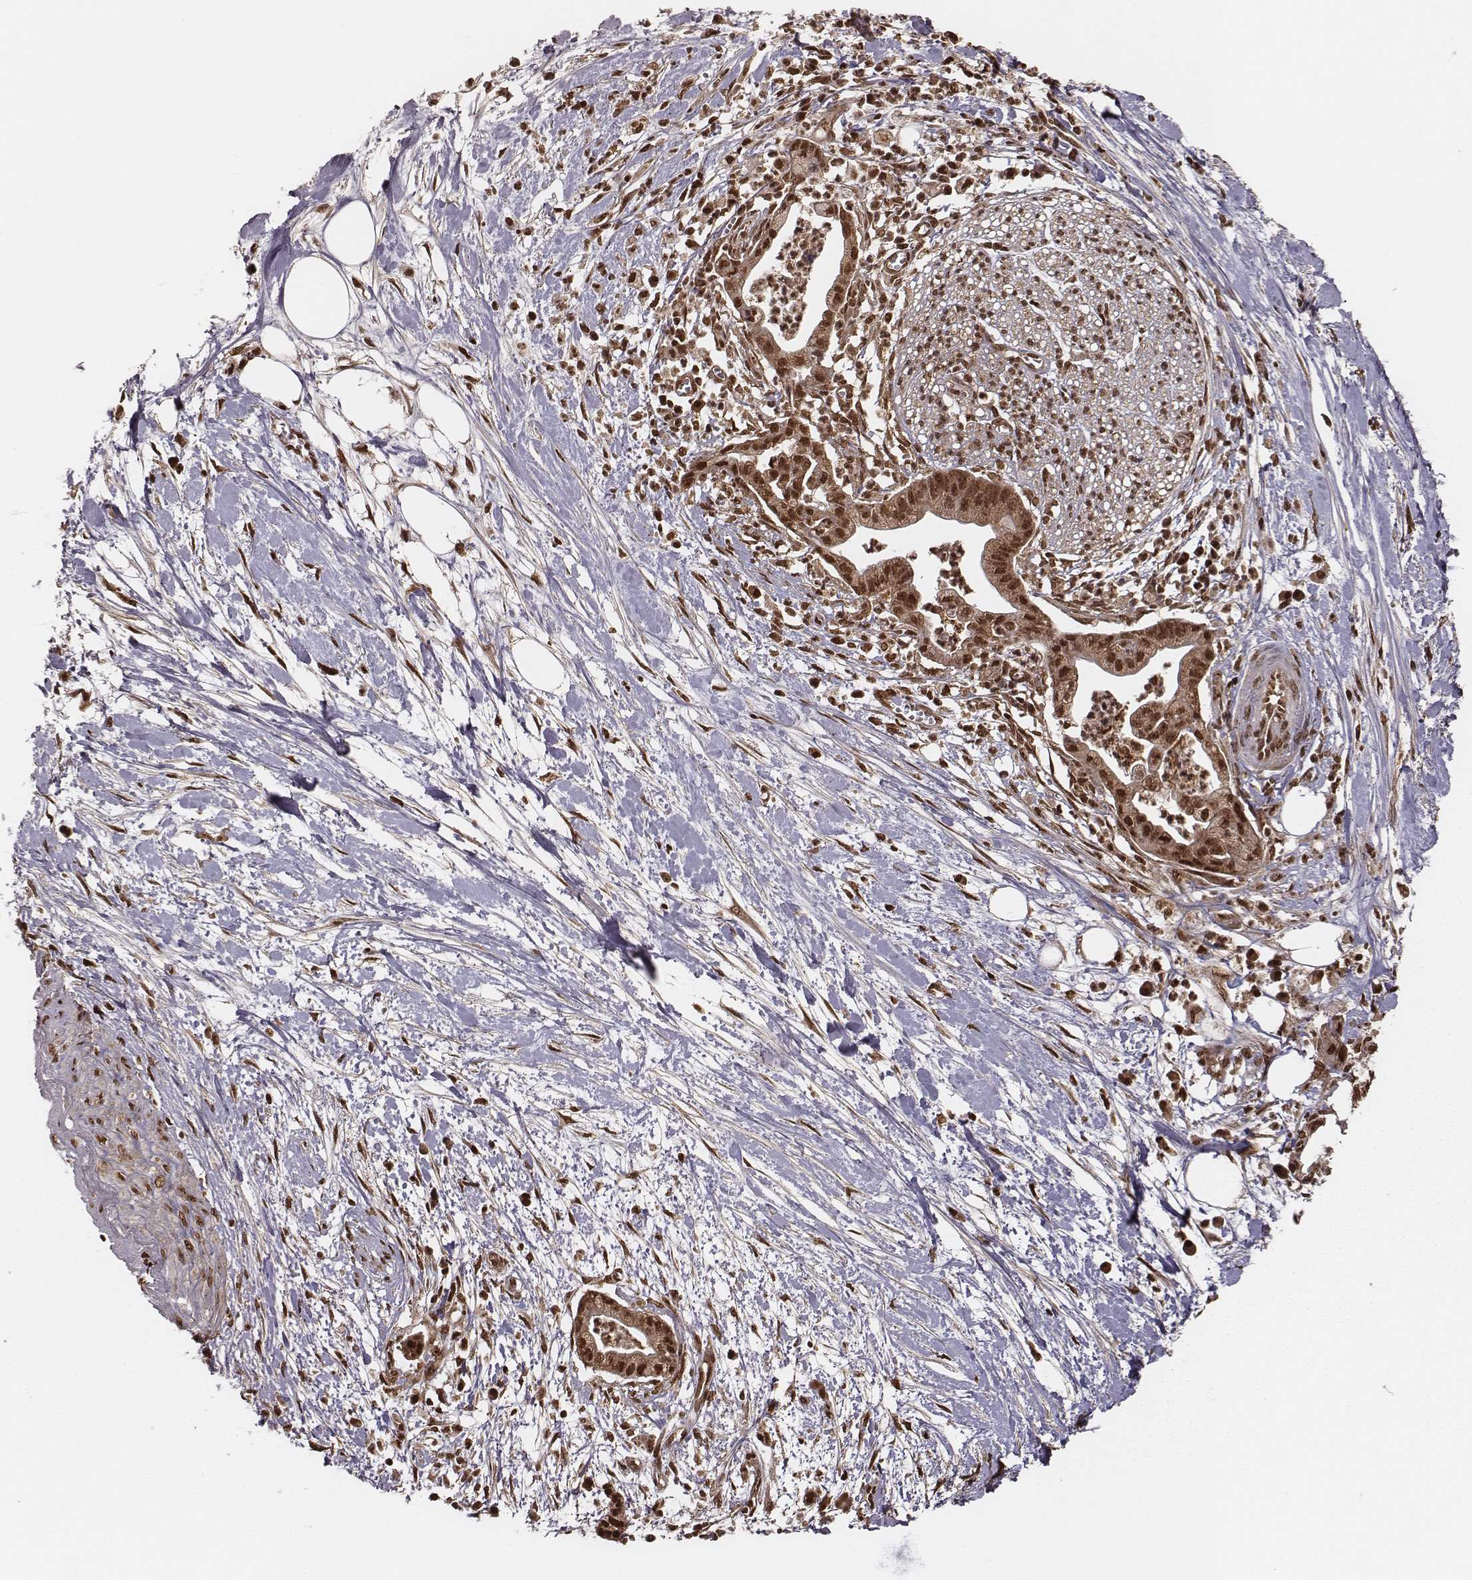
{"staining": {"intensity": "strong", "quantity": ">75%", "location": "cytoplasmic/membranous,nuclear"}, "tissue": "pancreatic cancer", "cell_type": "Tumor cells", "image_type": "cancer", "snomed": [{"axis": "morphology", "description": "Normal tissue, NOS"}, {"axis": "morphology", "description": "Adenocarcinoma, NOS"}, {"axis": "topography", "description": "Lymph node"}, {"axis": "topography", "description": "Pancreas"}], "caption": "This is an image of IHC staining of pancreatic cancer (adenocarcinoma), which shows strong staining in the cytoplasmic/membranous and nuclear of tumor cells.", "gene": "NFX1", "patient": {"sex": "female", "age": 58}}